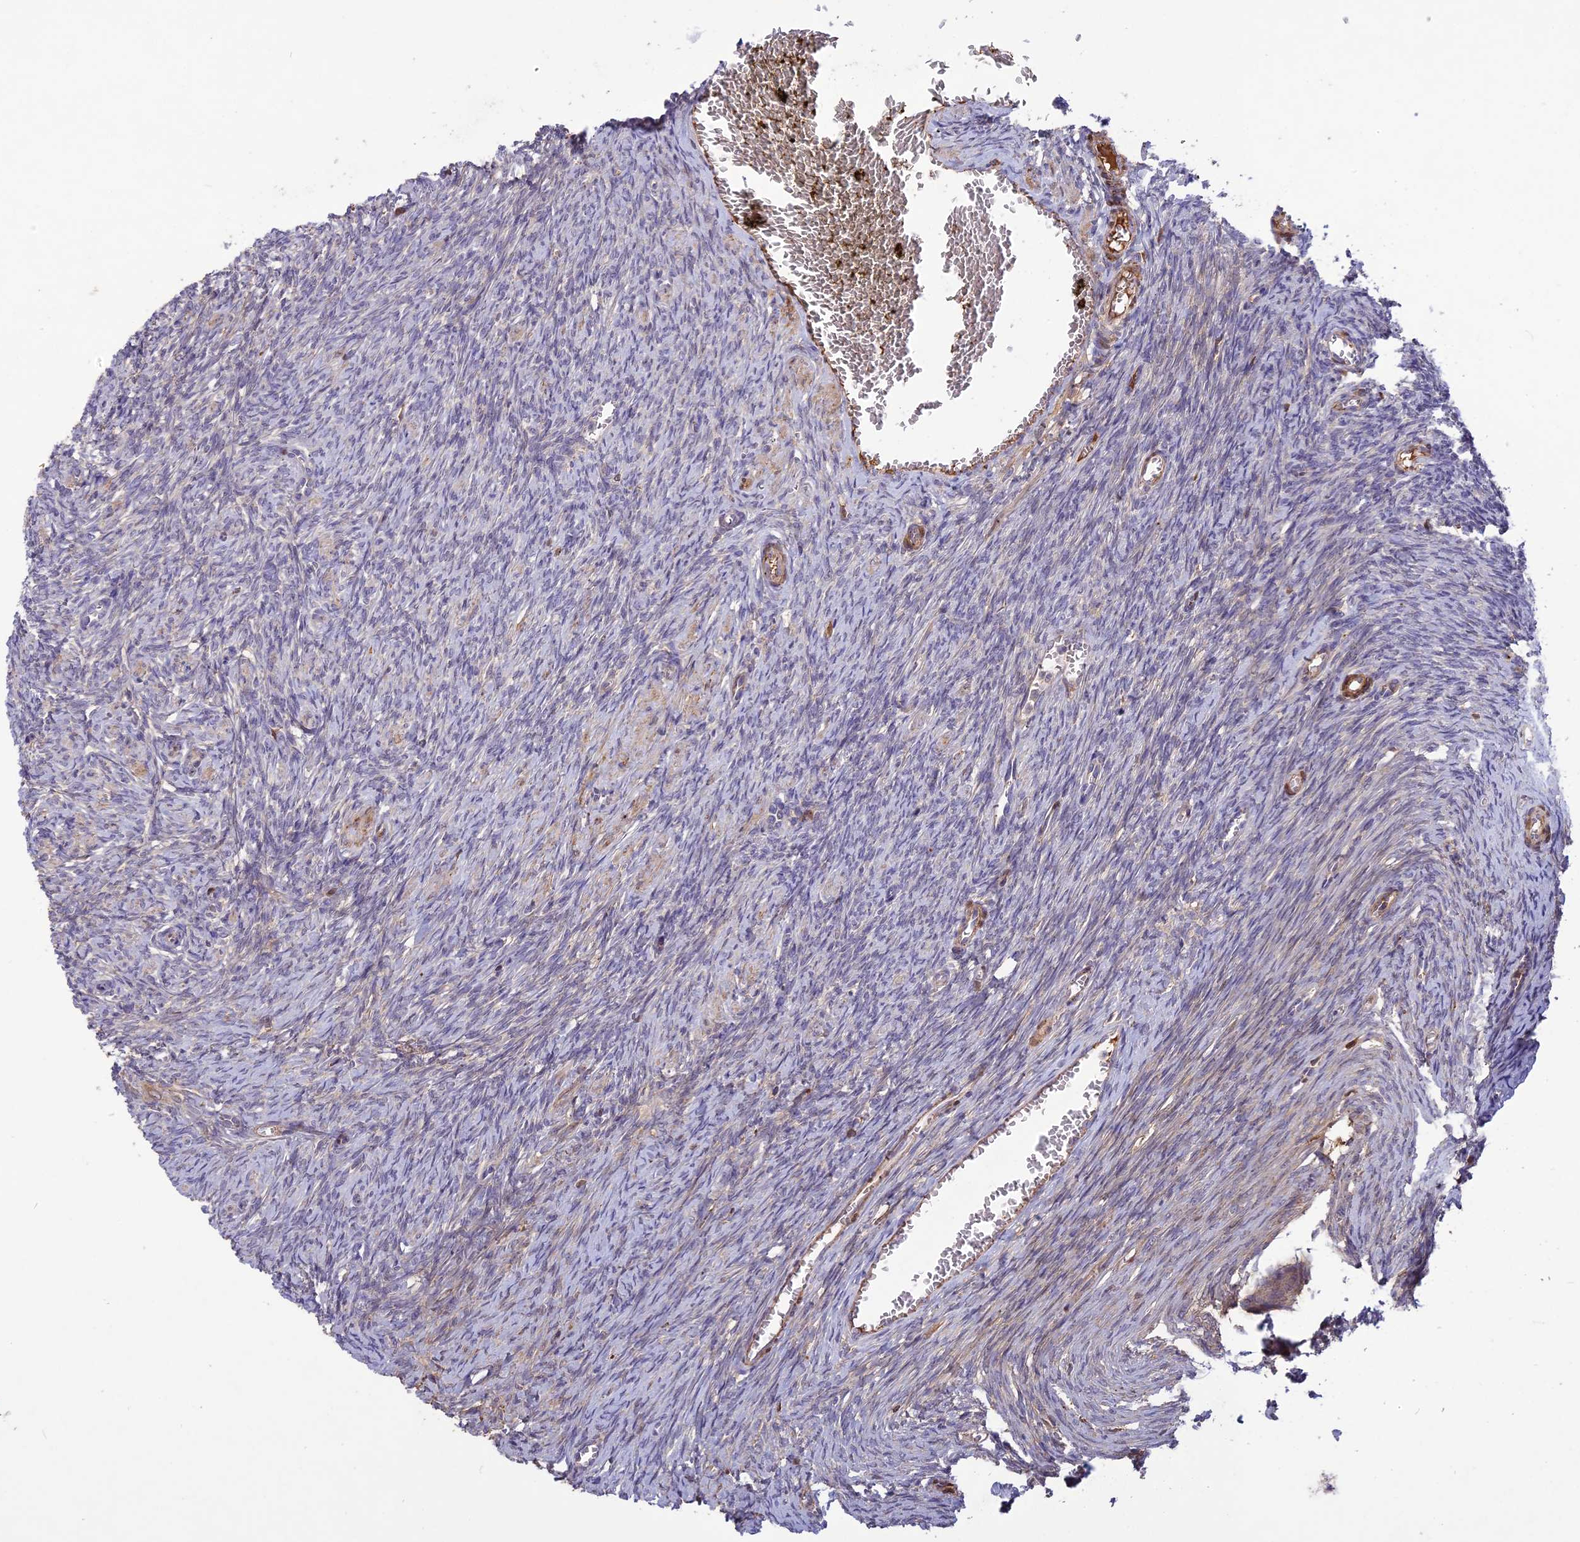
{"staining": {"intensity": "moderate", "quantity": ">75%", "location": "cytoplasmic/membranous"}, "tissue": "ovary", "cell_type": "Follicle cells", "image_type": "normal", "snomed": [{"axis": "morphology", "description": "Normal tissue, NOS"}, {"axis": "topography", "description": "Ovary"}], "caption": "A high-resolution micrograph shows immunohistochemistry (IHC) staining of unremarkable ovary, which reveals moderate cytoplasmic/membranous staining in approximately >75% of follicle cells.", "gene": "ADO", "patient": {"sex": "female", "age": 44}}